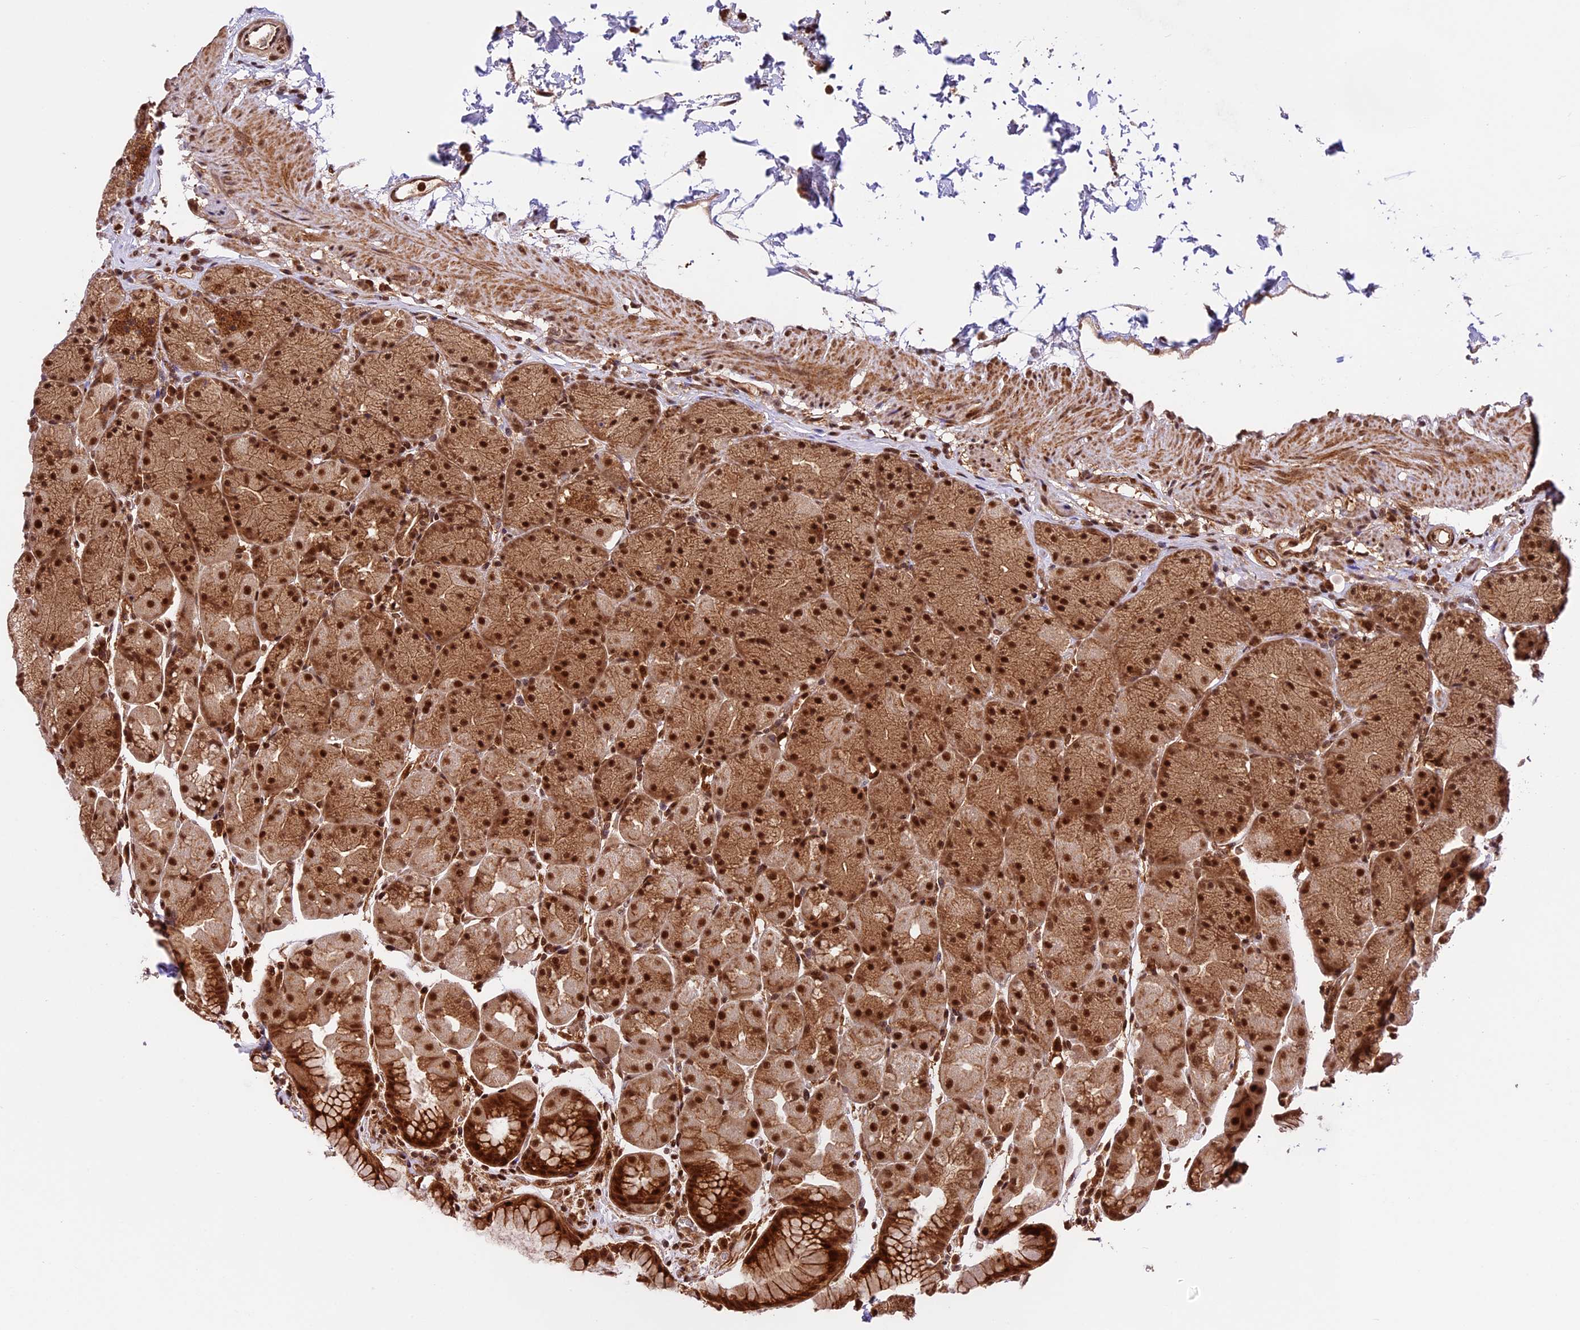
{"staining": {"intensity": "strong", "quantity": ">75%", "location": "cytoplasmic/membranous,nuclear"}, "tissue": "stomach", "cell_type": "Glandular cells", "image_type": "normal", "snomed": [{"axis": "morphology", "description": "Normal tissue, NOS"}, {"axis": "topography", "description": "Stomach, upper"}, {"axis": "topography", "description": "Stomach, lower"}], "caption": "A photomicrograph showing strong cytoplasmic/membranous,nuclear expression in approximately >75% of glandular cells in normal stomach, as visualized by brown immunohistochemical staining.", "gene": "DHX38", "patient": {"sex": "male", "age": 67}}